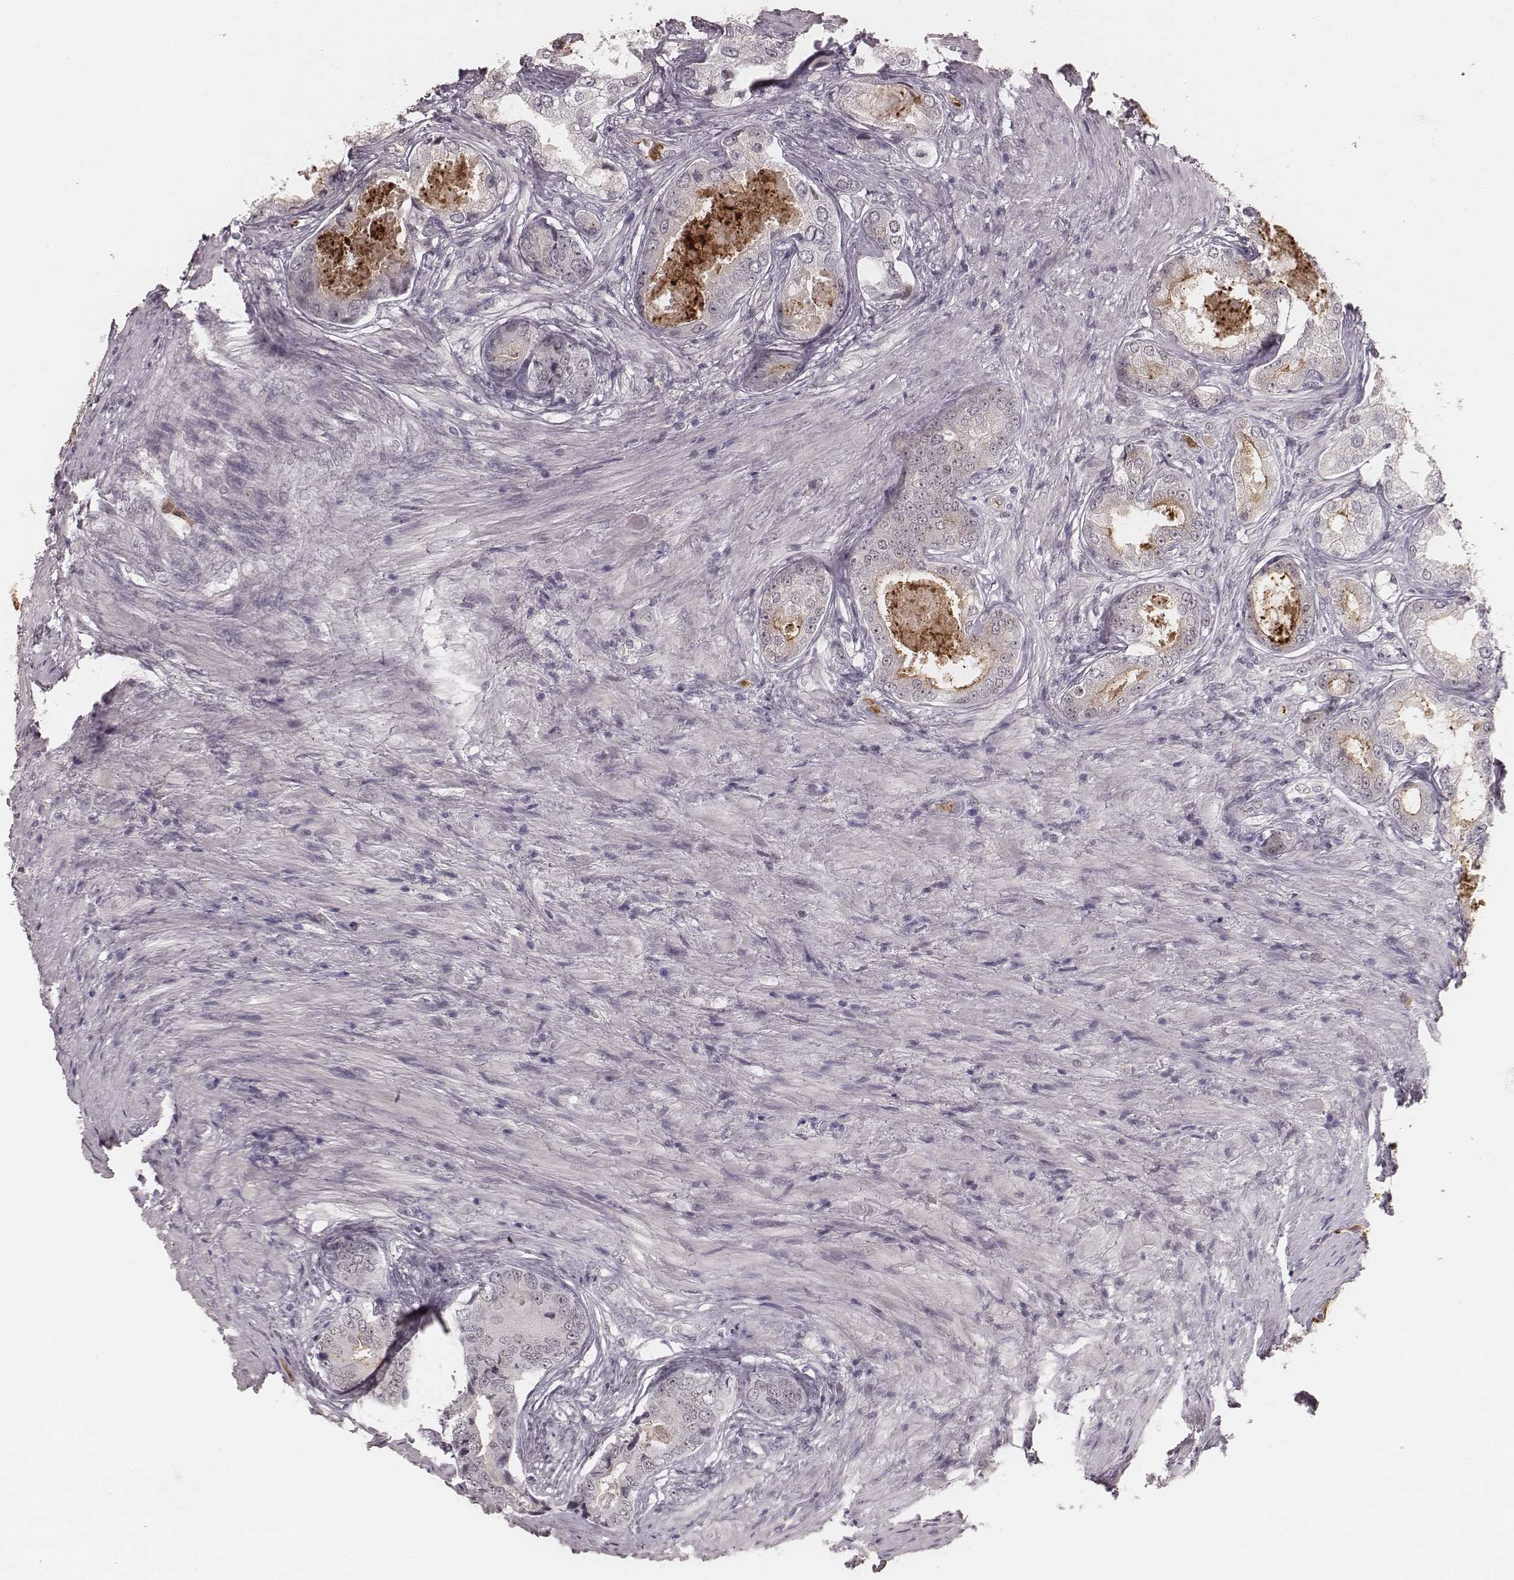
{"staining": {"intensity": "weak", "quantity": "25%-75%", "location": "cytoplasmic/membranous"}, "tissue": "prostate cancer", "cell_type": "Tumor cells", "image_type": "cancer", "snomed": [{"axis": "morphology", "description": "Adenocarcinoma, Low grade"}, {"axis": "topography", "description": "Prostate"}], "caption": "The immunohistochemical stain labels weak cytoplasmic/membranous staining in tumor cells of adenocarcinoma (low-grade) (prostate) tissue. (DAB IHC, brown staining for protein, blue staining for nuclei).", "gene": "KITLG", "patient": {"sex": "male", "age": 68}}